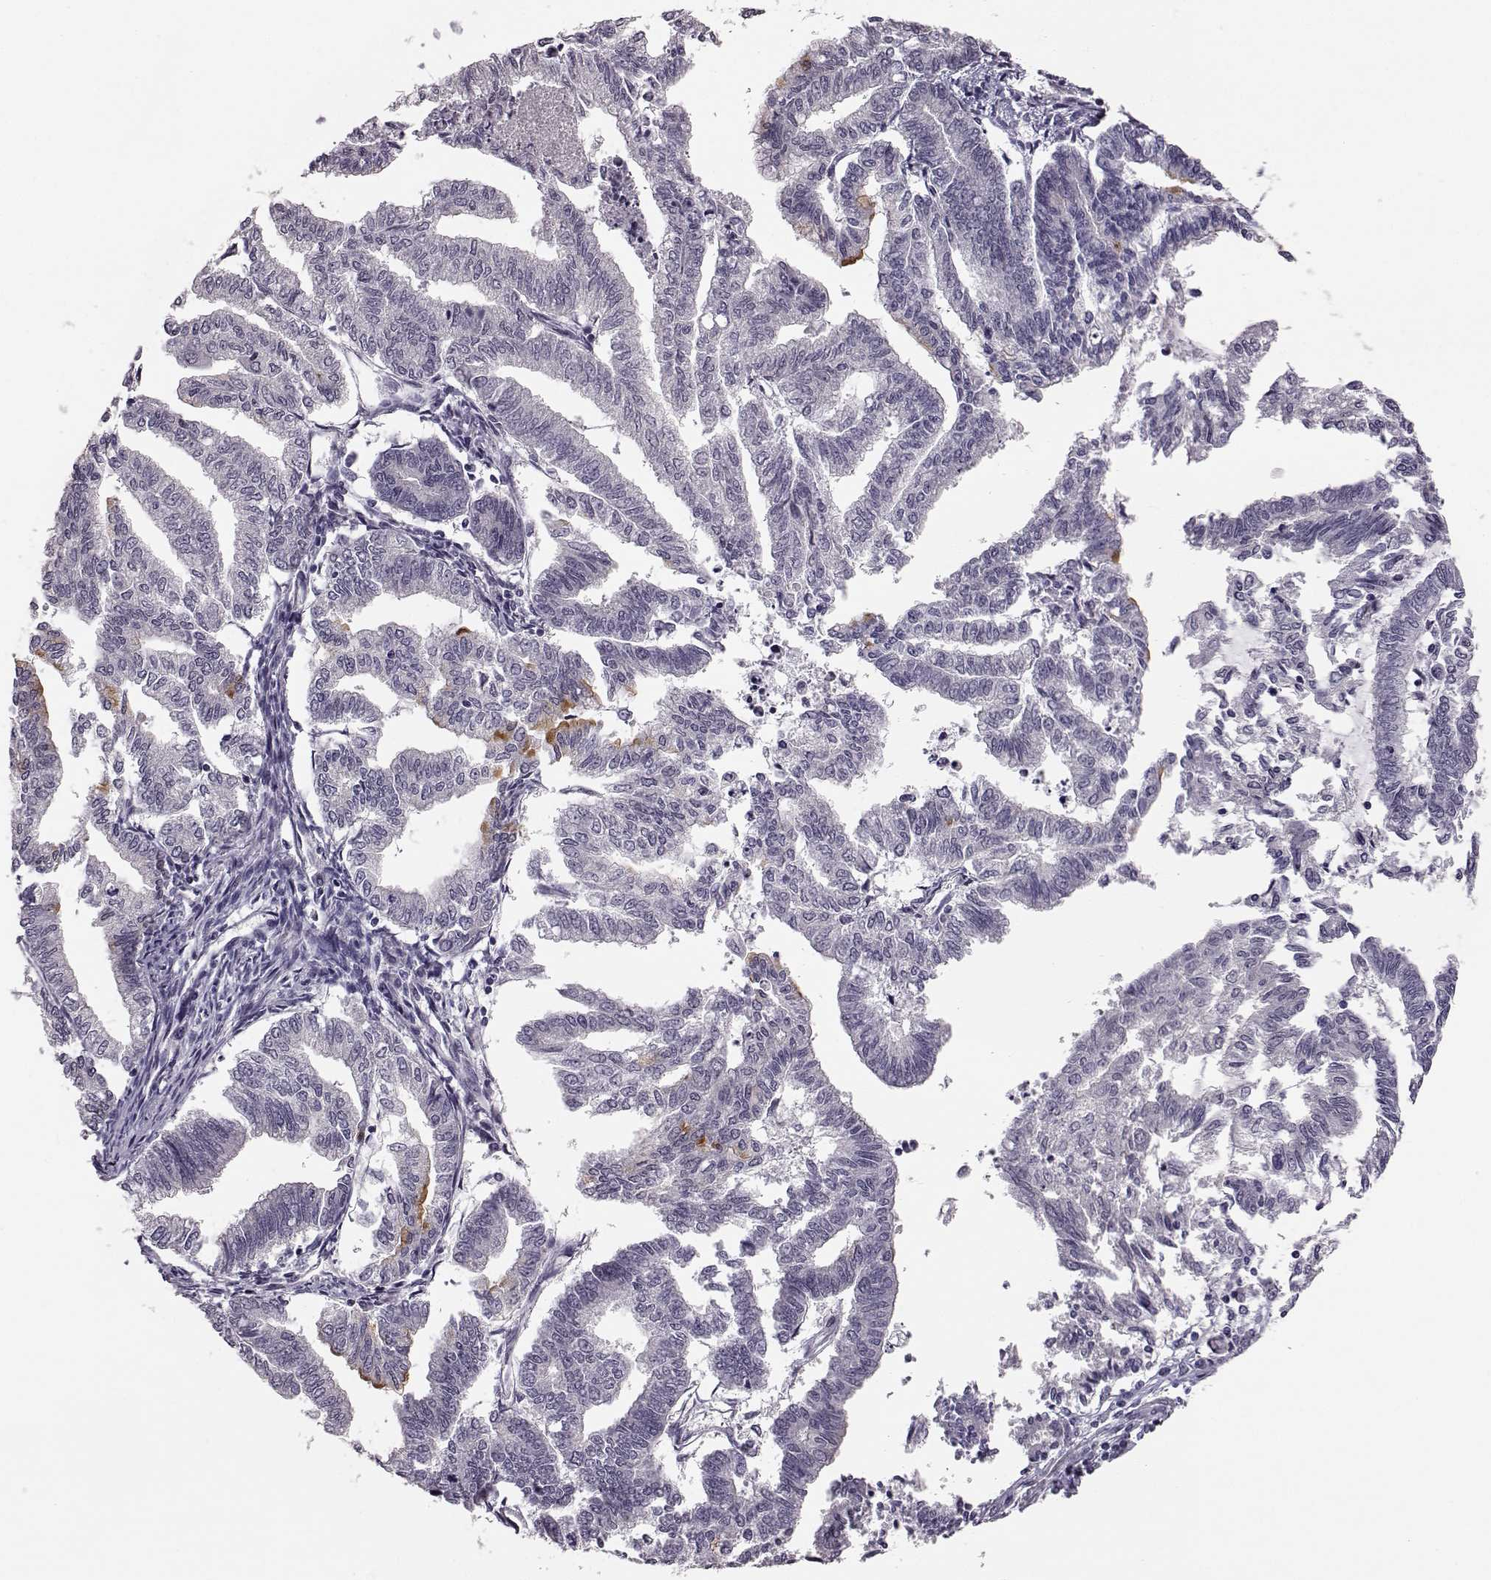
{"staining": {"intensity": "negative", "quantity": "none", "location": "none"}, "tissue": "endometrial cancer", "cell_type": "Tumor cells", "image_type": "cancer", "snomed": [{"axis": "morphology", "description": "Adenocarcinoma, NOS"}, {"axis": "topography", "description": "Endometrium"}], "caption": "A histopathology image of human endometrial cancer (adenocarcinoma) is negative for staining in tumor cells.", "gene": "C10orf62", "patient": {"sex": "female", "age": 79}}